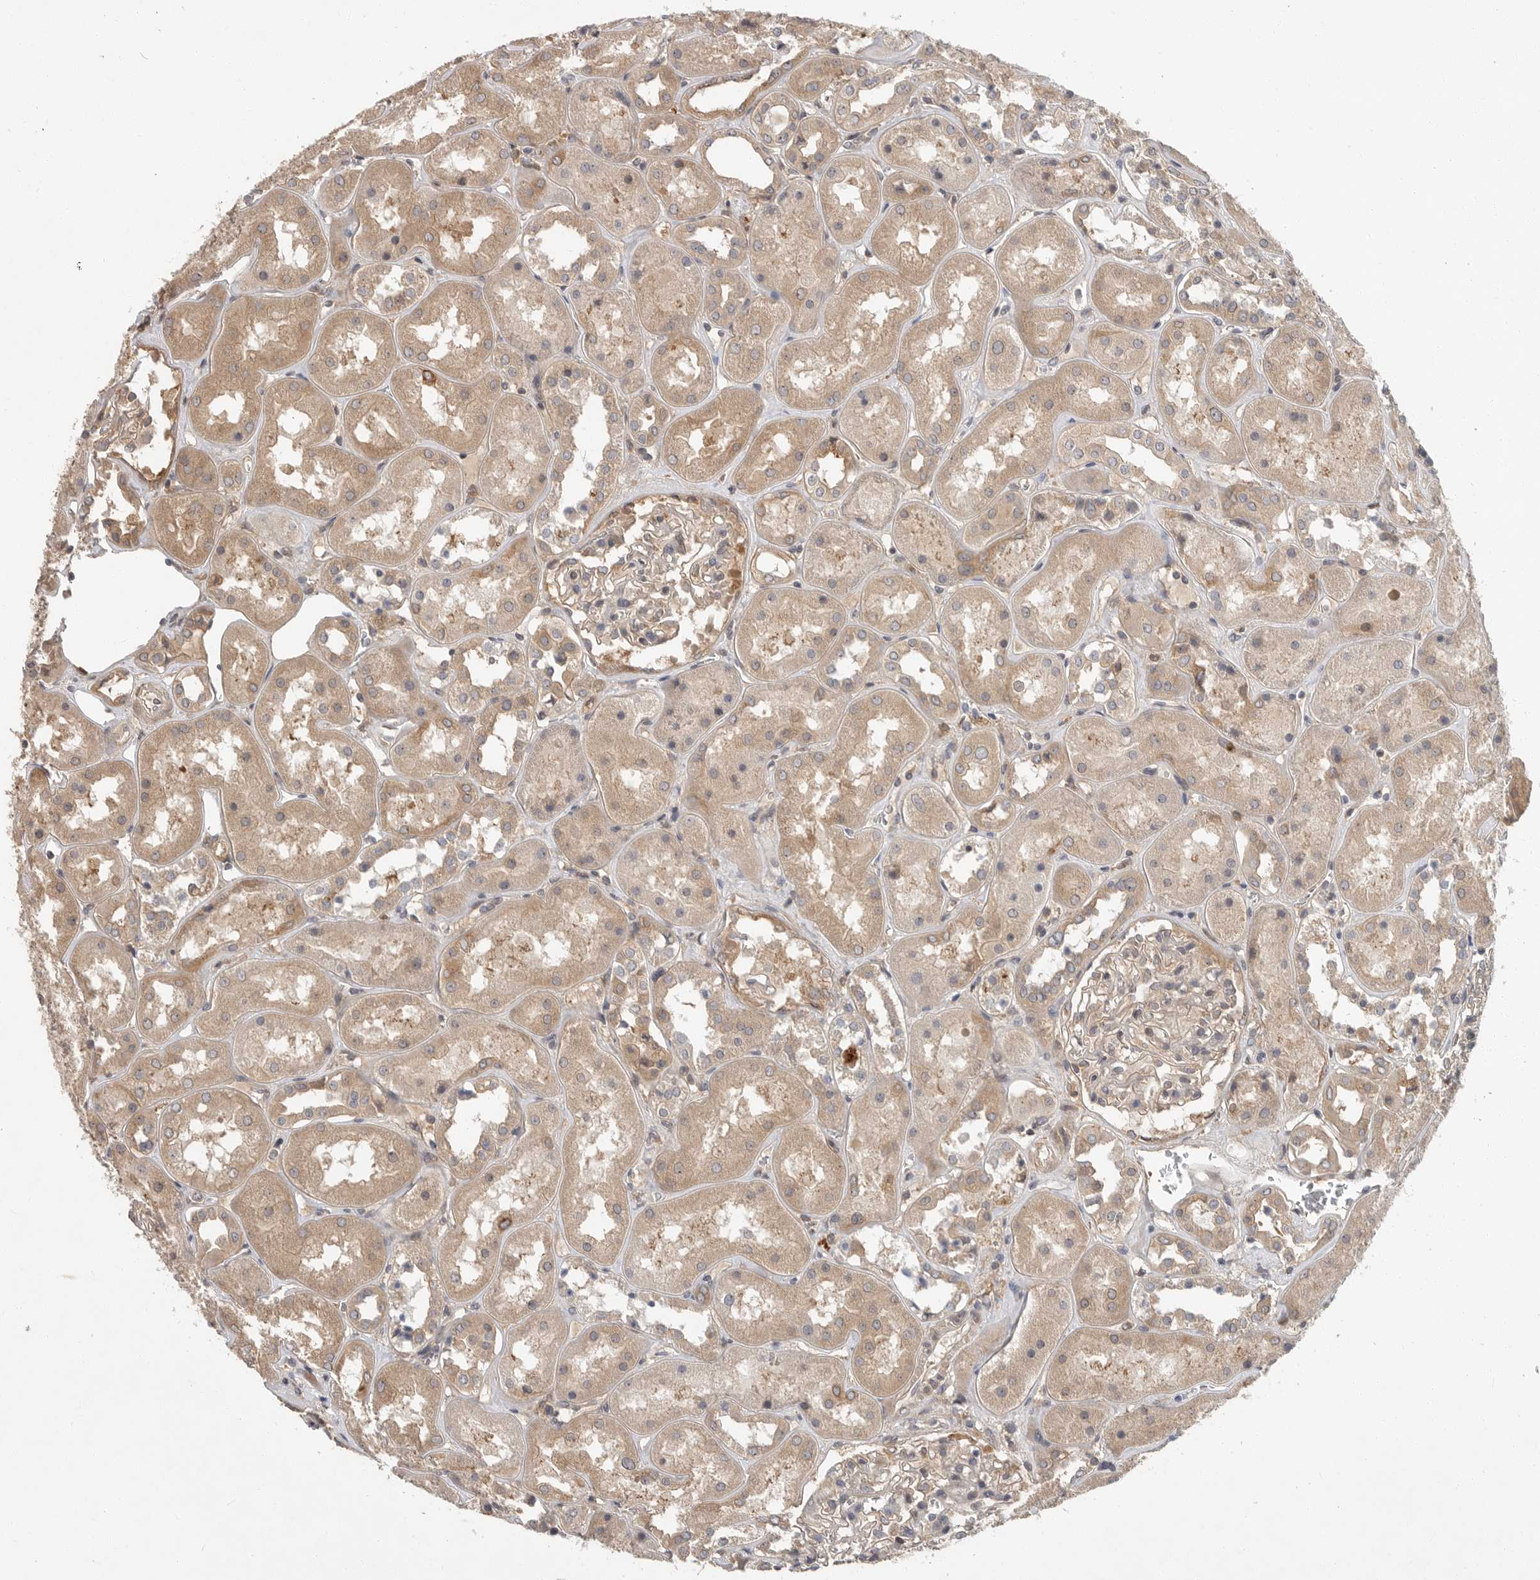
{"staining": {"intensity": "strong", "quantity": ">75%", "location": "cytoplasmic/membranous"}, "tissue": "kidney", "cell_type": "Cells in glomeruli", "image_type": "normal", "snomed": [{"axis": "morphology", "description": "Normal tissue, NOS"}, {"axis": "topography", "description": "Kidney"}], "caption": "A brown stain shows strong cytoplasmic/membranous positivity of a protein in cells in glomeruli of unremarkable human kidney.", "gene": "OSBPL9", "patient": {"sex": "male", "age": 70}}